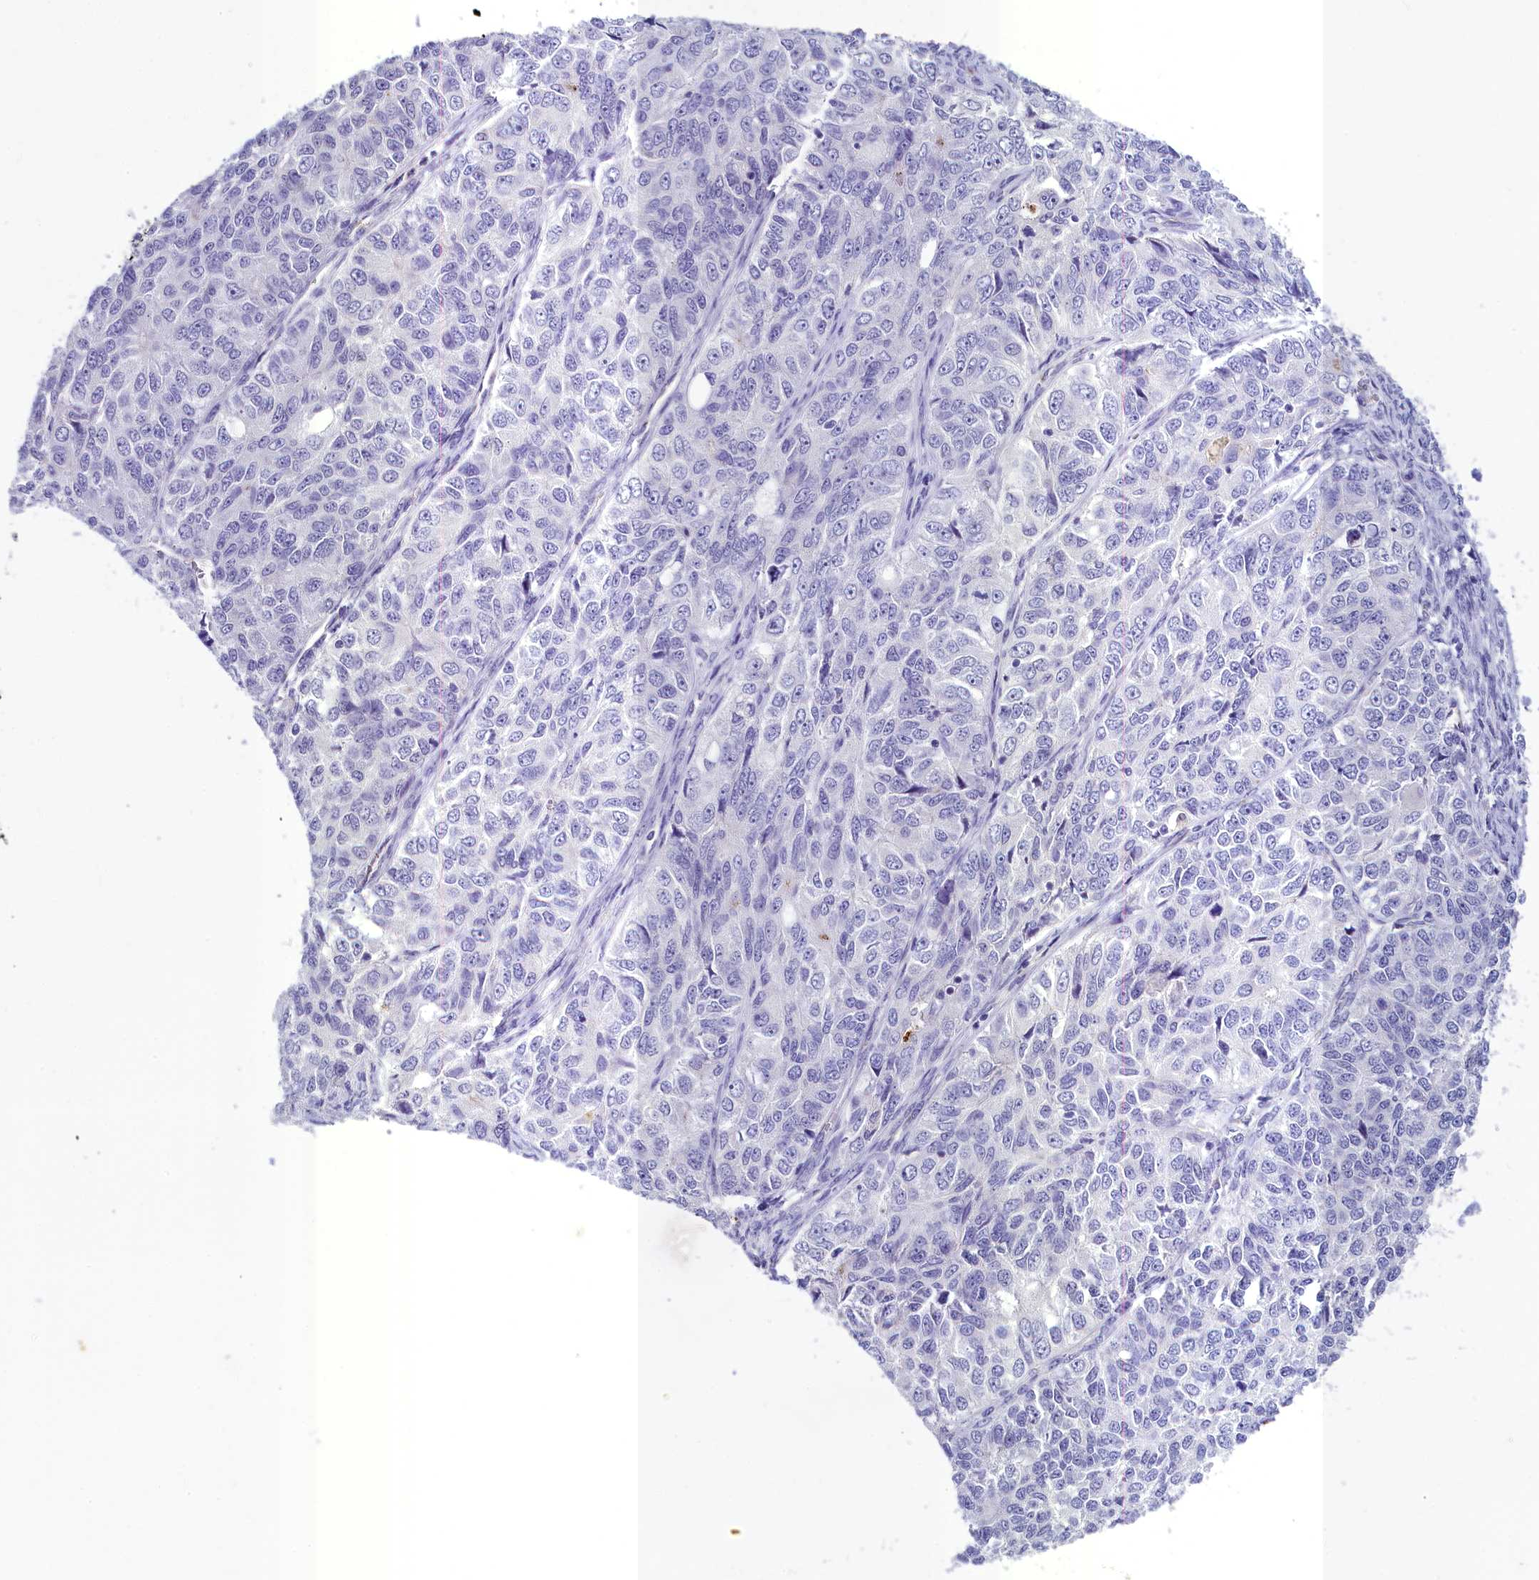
{"staining": {"intensity": "negative", "quantity": "none", "location": "none"}, "tissue": "ovarian cancer", "cell_type": "Tumor cells", "image_type": "cancer", "snomed": [{"axis": "morphology", "description": "Carcinoma, endometroid"}, {"axis": "topography", "description": "Ovary"}], "caption": "A high-resolution image shows IHC staining of ovarian cancer (endometroid carcinoma), which displays no significant positivity in tumor cells.", "gene": "INSC", "patient": {"sex": "female", "age": 51}}